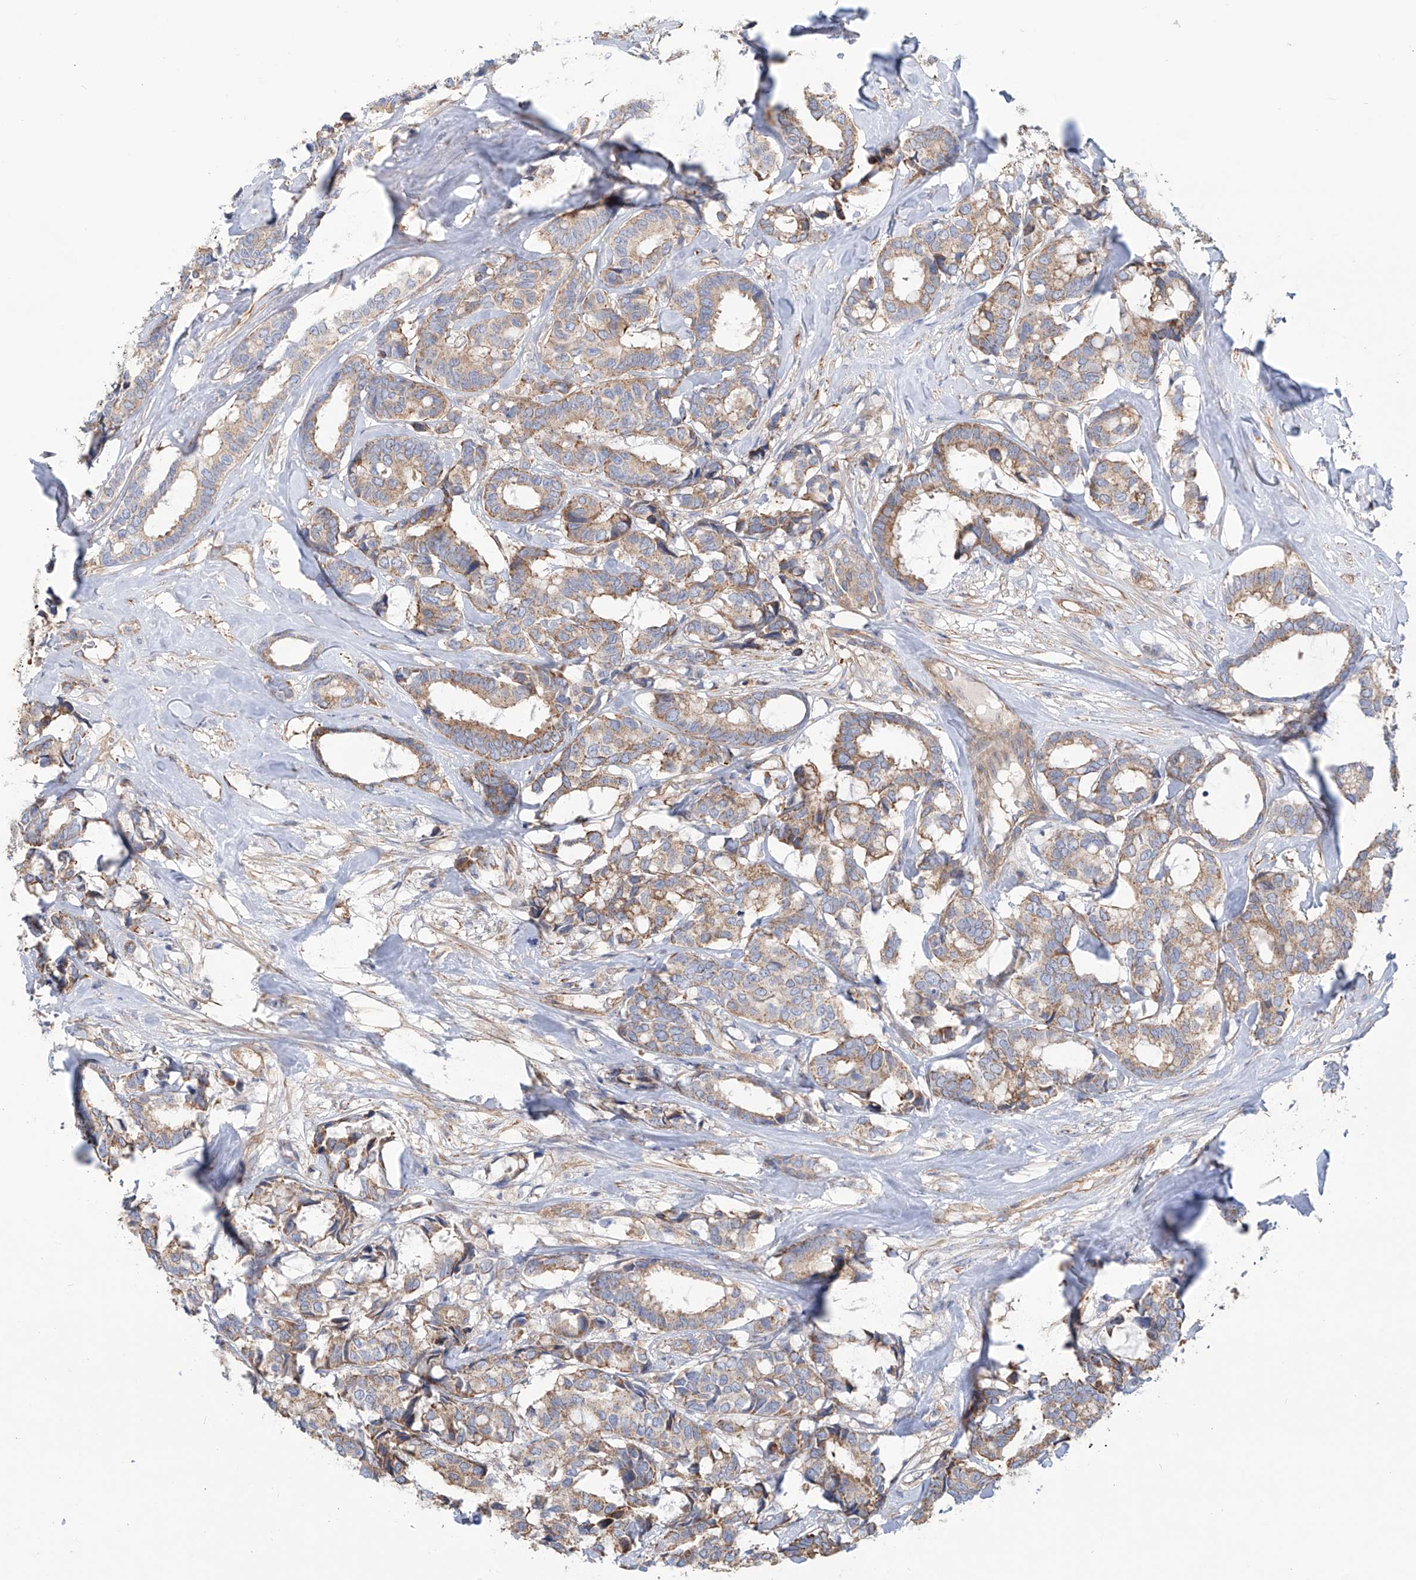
{"staining": {"intensity": "weak", "quantity": ">75%", "location": "cytoplasmic/membranous"}, "tissue": "breast cancer", "cell_type": "Tumor cells", "image_type": "cancer", "snomed": [{"axis": "morphology", "description": "Duct carcinoma"}, {"axis": "topography", "description": "Breast"}], "caption": "A brown stain shows weak cytoplasmic/membranous expression of a protein in human breast cancer (invasive ductal carcinoma) tumor cells.", "gene": "TMEM209", "patient": {"sex": "female", "age": 87}}